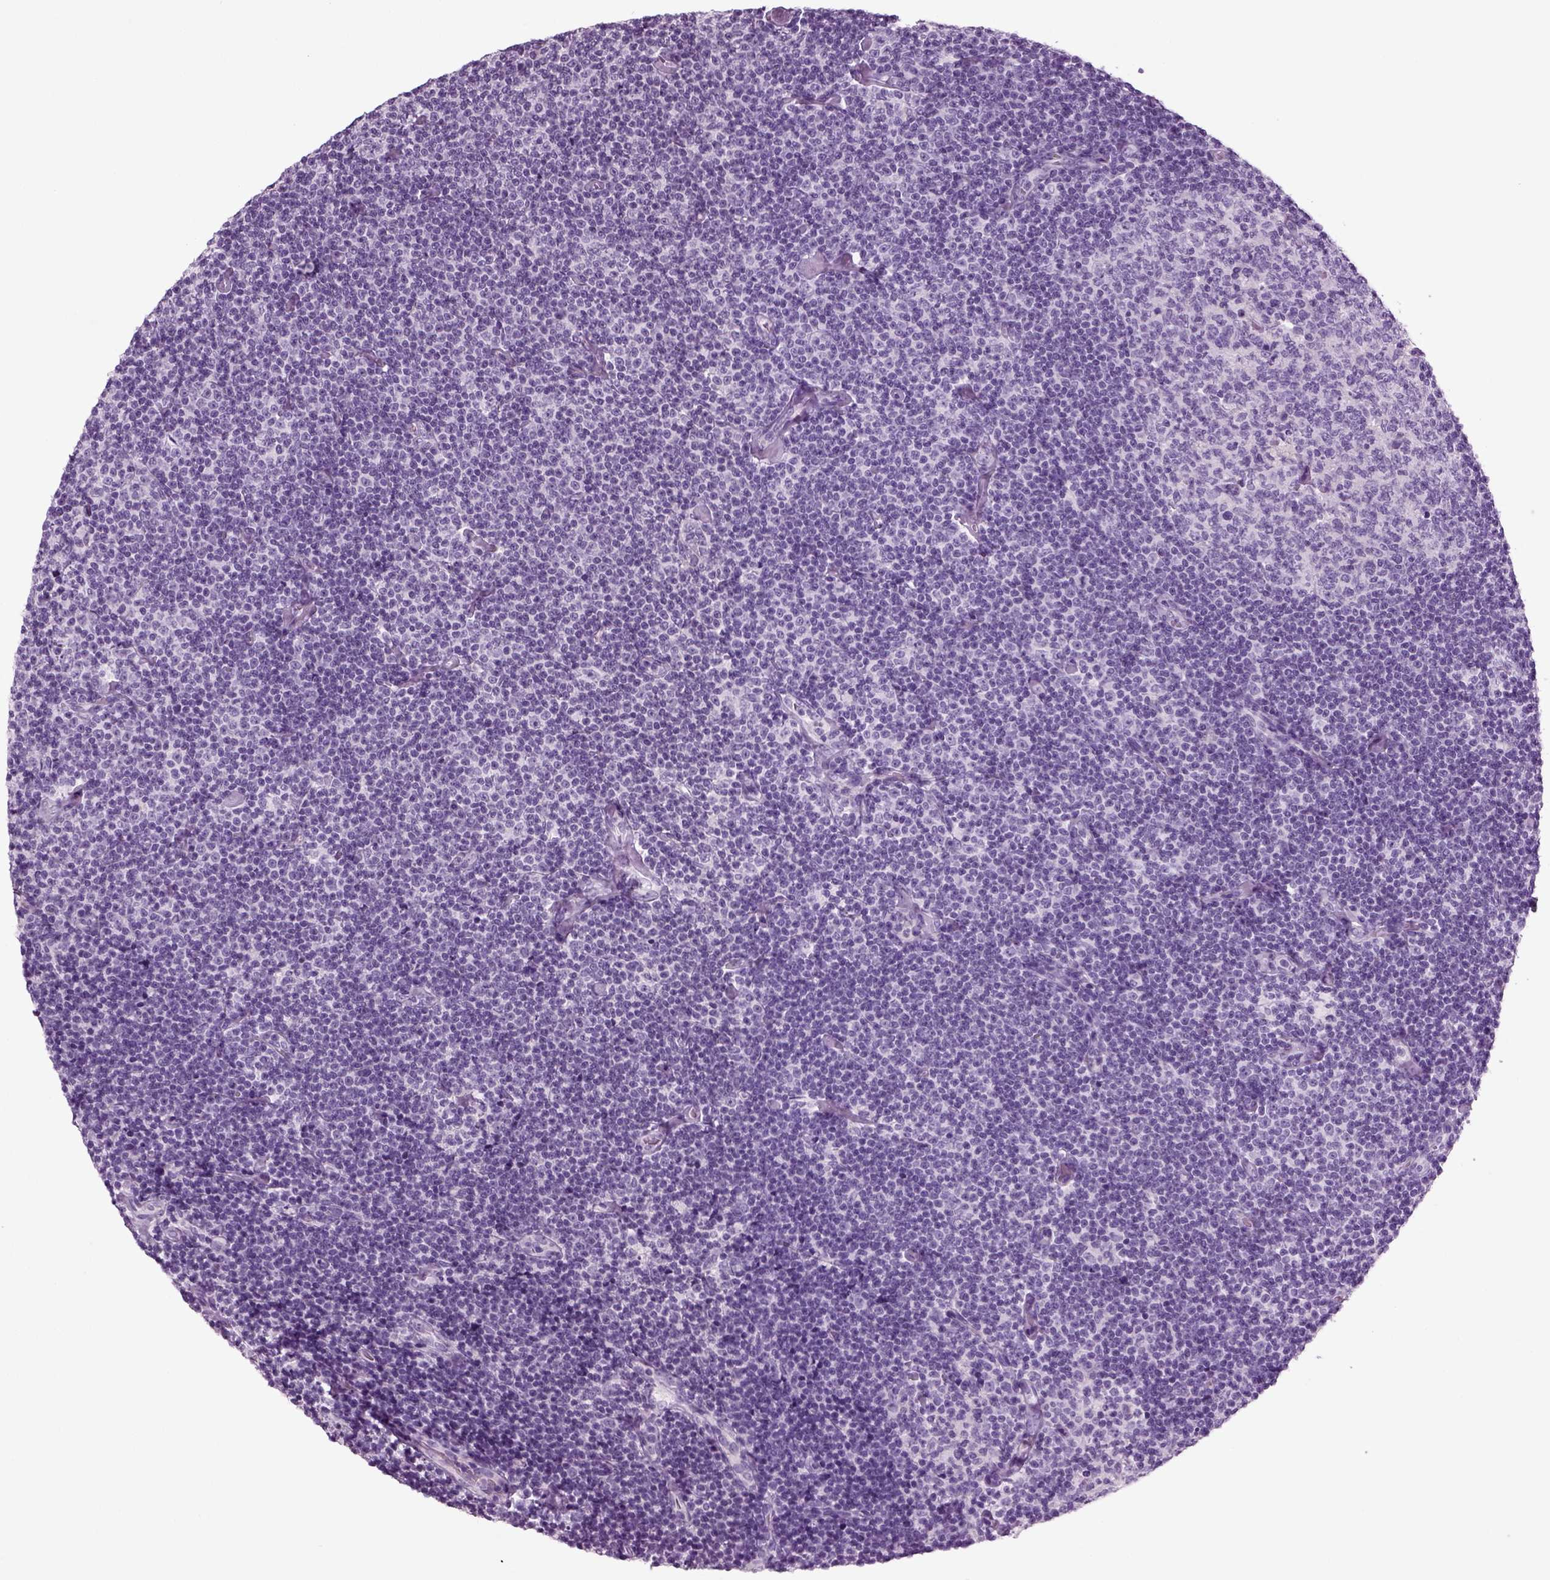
{"staining": {"intensity": "negative", "quantity": "none", "location": "none"}, "tissue": "lymphoma", "cell_type": "Tumor cells", "image_type": "cancer", "snomed": [{"axis": "morphology", "description": "Malignant lymphoma, non-Hodgkin's type, Low grade"}, {"axis": "topography", "description": "Lymph node"}], "caption": "Immunohistochemistry photomicrograph of neoplastic tissue: low-grade malignant lymphoma, non-Hodgkin's type stained with DAB exhibits no significant protein expression in tumor cells.", "gene": "CRABP1", "patient": {"sex": "male", "age": 81}}